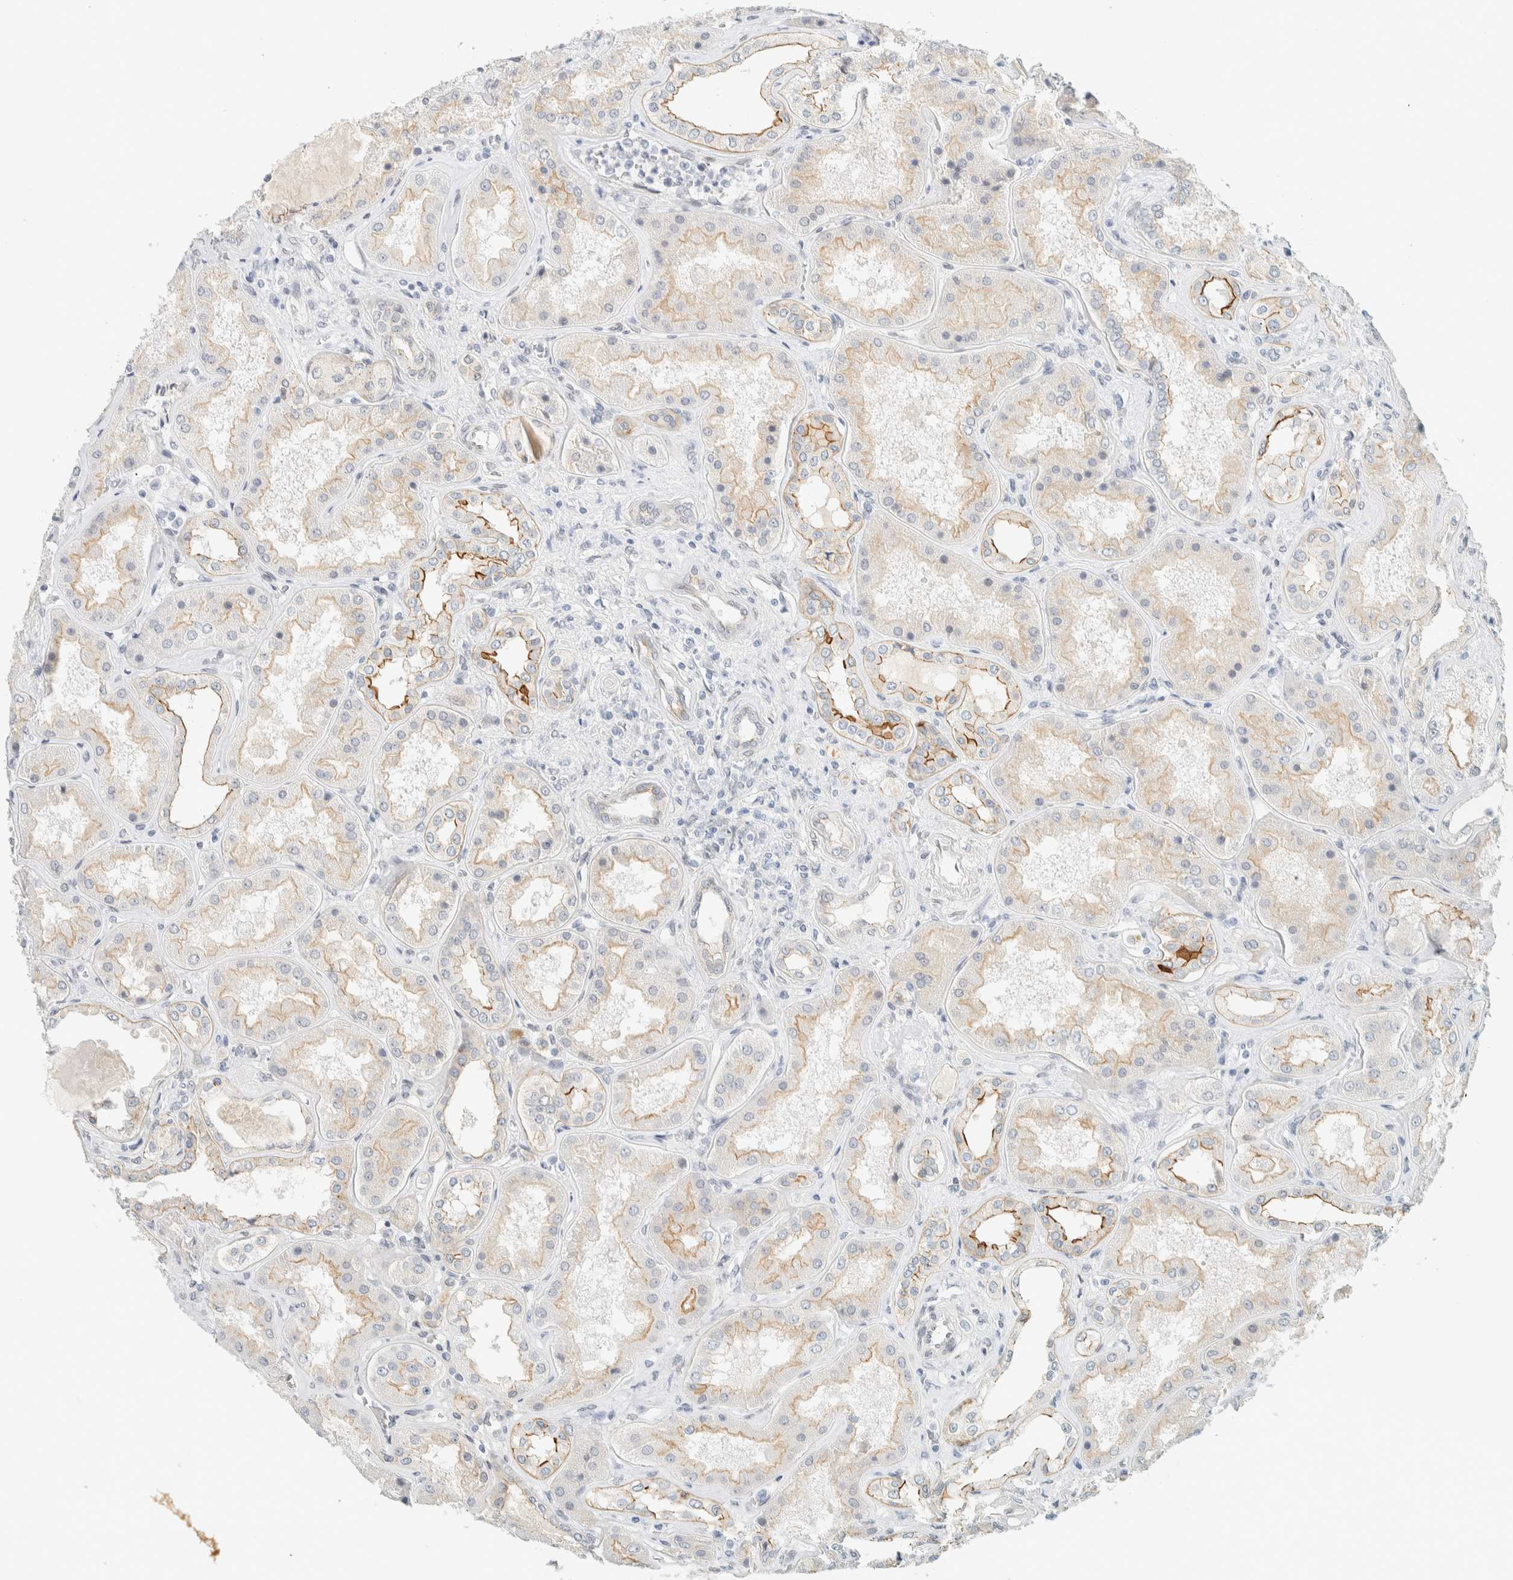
{"staining": {"intensity": "moderate", "quantity": "25%-75%", "location": "cytoplasmic/membranous"}, "tissue": "kidney", "cell_type": "Cells in glomeruli", "image_type": "normal", "snomed": [{"axis": "morphology", "description": "Normal tissue, NOS"}, {"axis": "topography", "description": "Kidney"}], "caption": "High-magnification brightfield microscopy of benign kidney stained with DAB (brown) and counterstained with hematoxylin (blue). cells in glomeruli exhibit moderate cytoplasmic/membranous expression is present in about25%-75% of cells. (DAB = brown stain, brightfield microscopy at high magnification).", "gene": "C1QTNF12", "patient": {"sex": "female", "age": 56}}